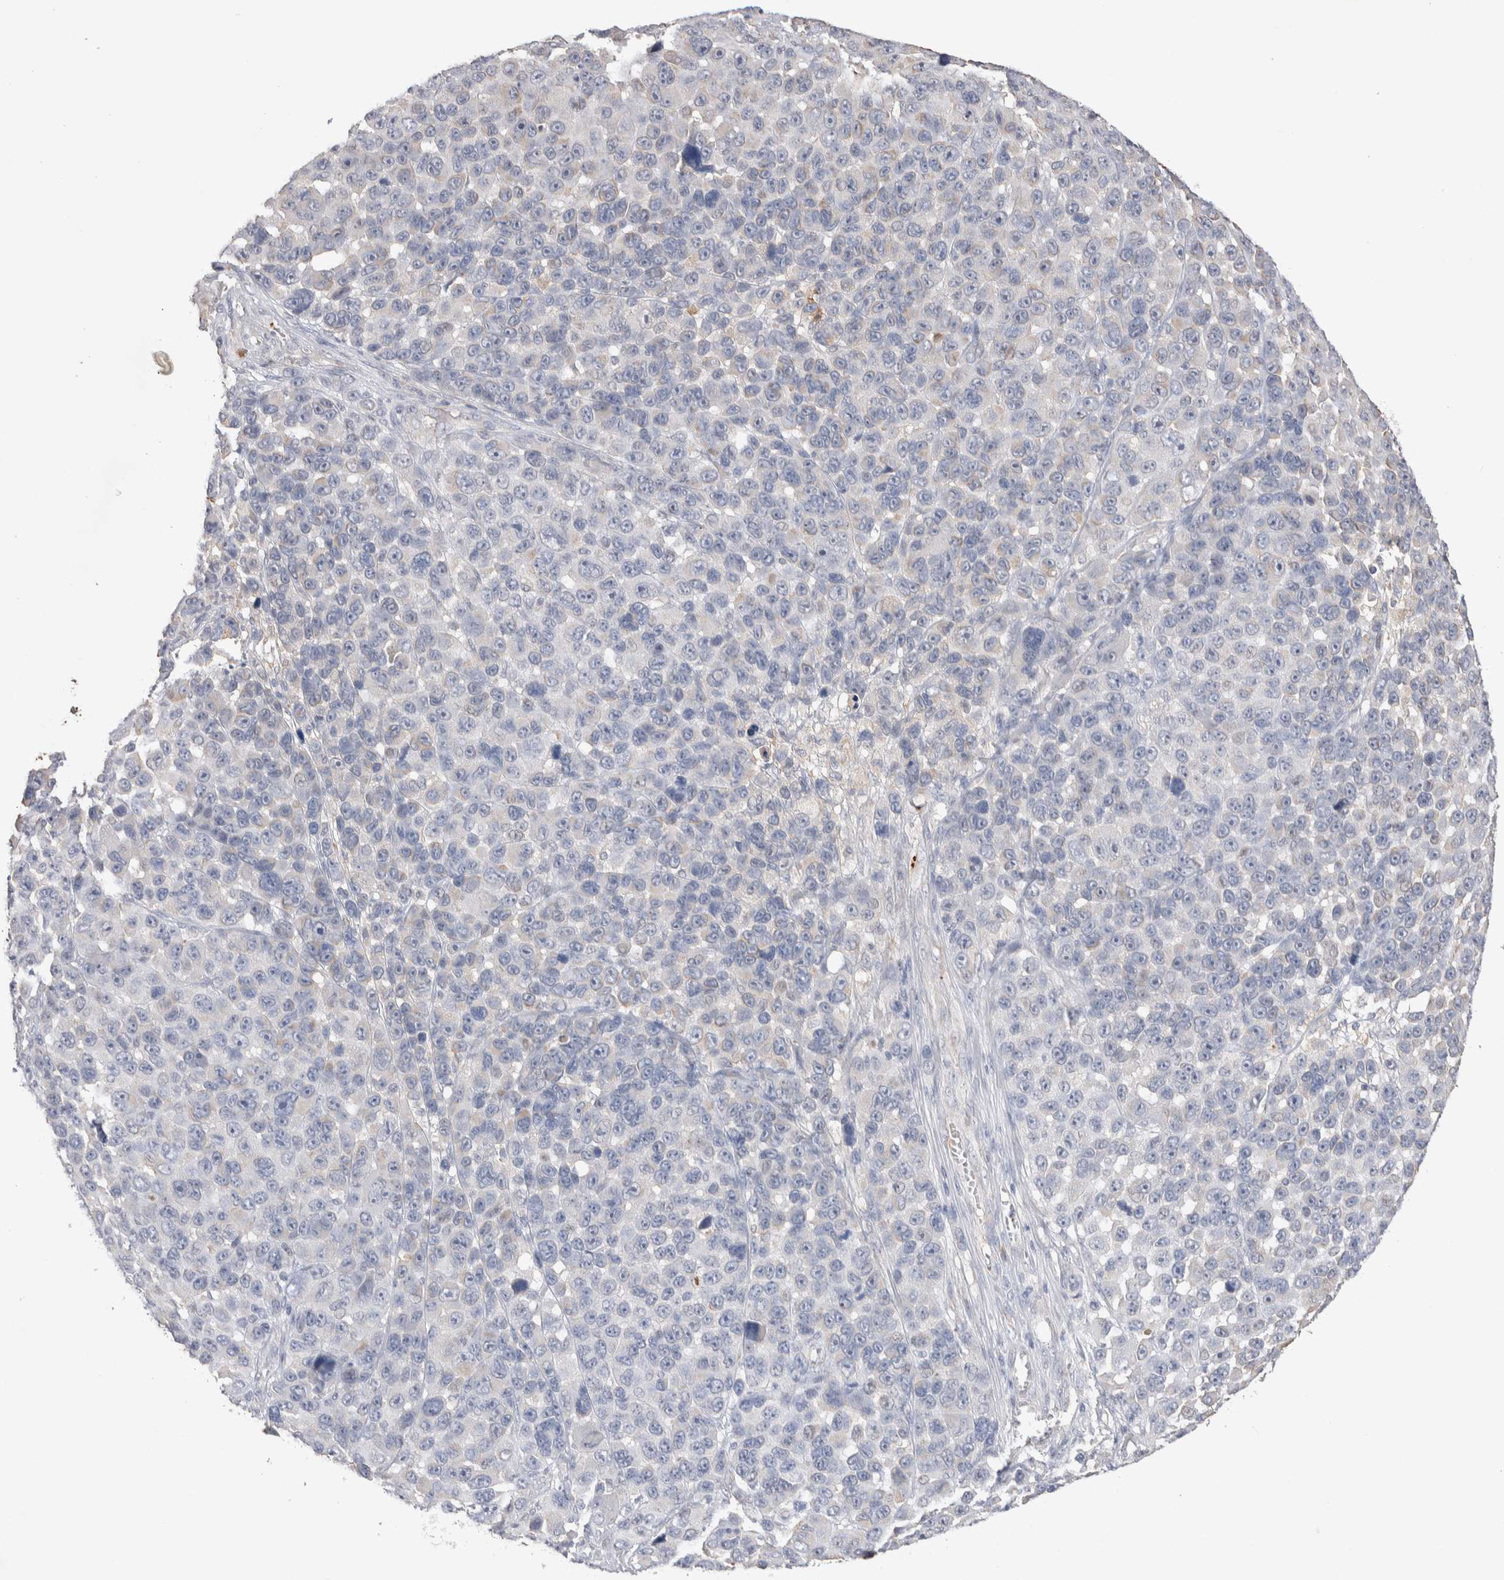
{"staining": {"intensity": "negative", "quantity": "none", "location": "none"}, "tissue": "melanoma", "cell_type": "Tumor cells", "image_type": "cancer", "snomed": [{"axis": "morphology", "description": "Malignant melanoma, NOS"}, {"axis": "topography", "description": "Skin"}], "caption": "Image shows no protein positivity in tumor cells of melanoma tissue.", "gene": "FFAR2", "patient": {"sex": "male", "age": 53}}